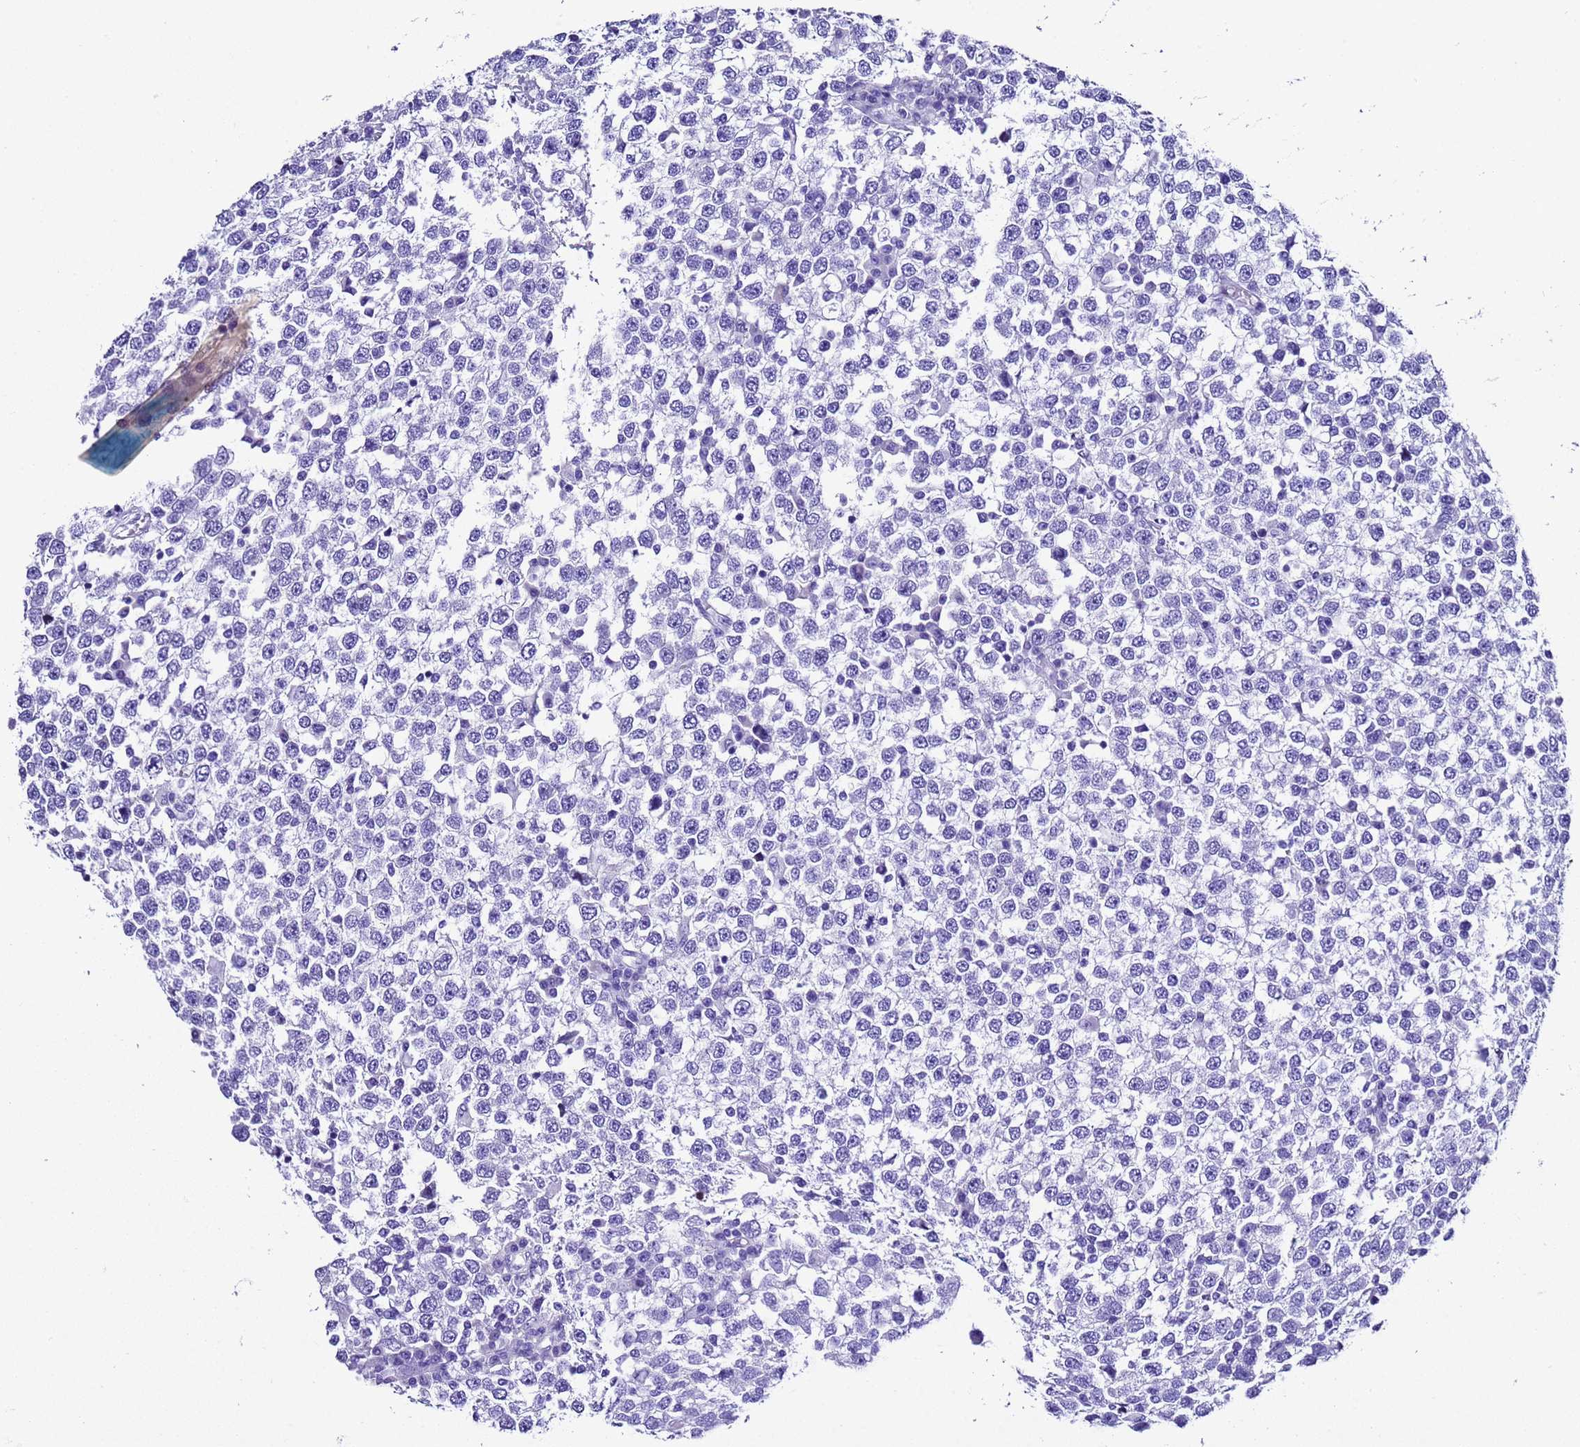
{"staining": {"intensity": "negative", "quantity": "none", "location": "none"}, "tissue": "testis cancer", "cell_type": "Tumor cells", "image_type": "cancer", "snomed": [{"axis": "morphology", "description": "Seminoma, NOS"}, {"axis": "topography", "description": "Testis"}], "caption": "Tumor cells are negative for brown protein staining in testis seminoma. (DAB immunohistochemistry (IHC) visualized using brightfield microscopy, high magnification).", "gene": "UGT2B10", "patient": {"sex": "male", "age": 65}}